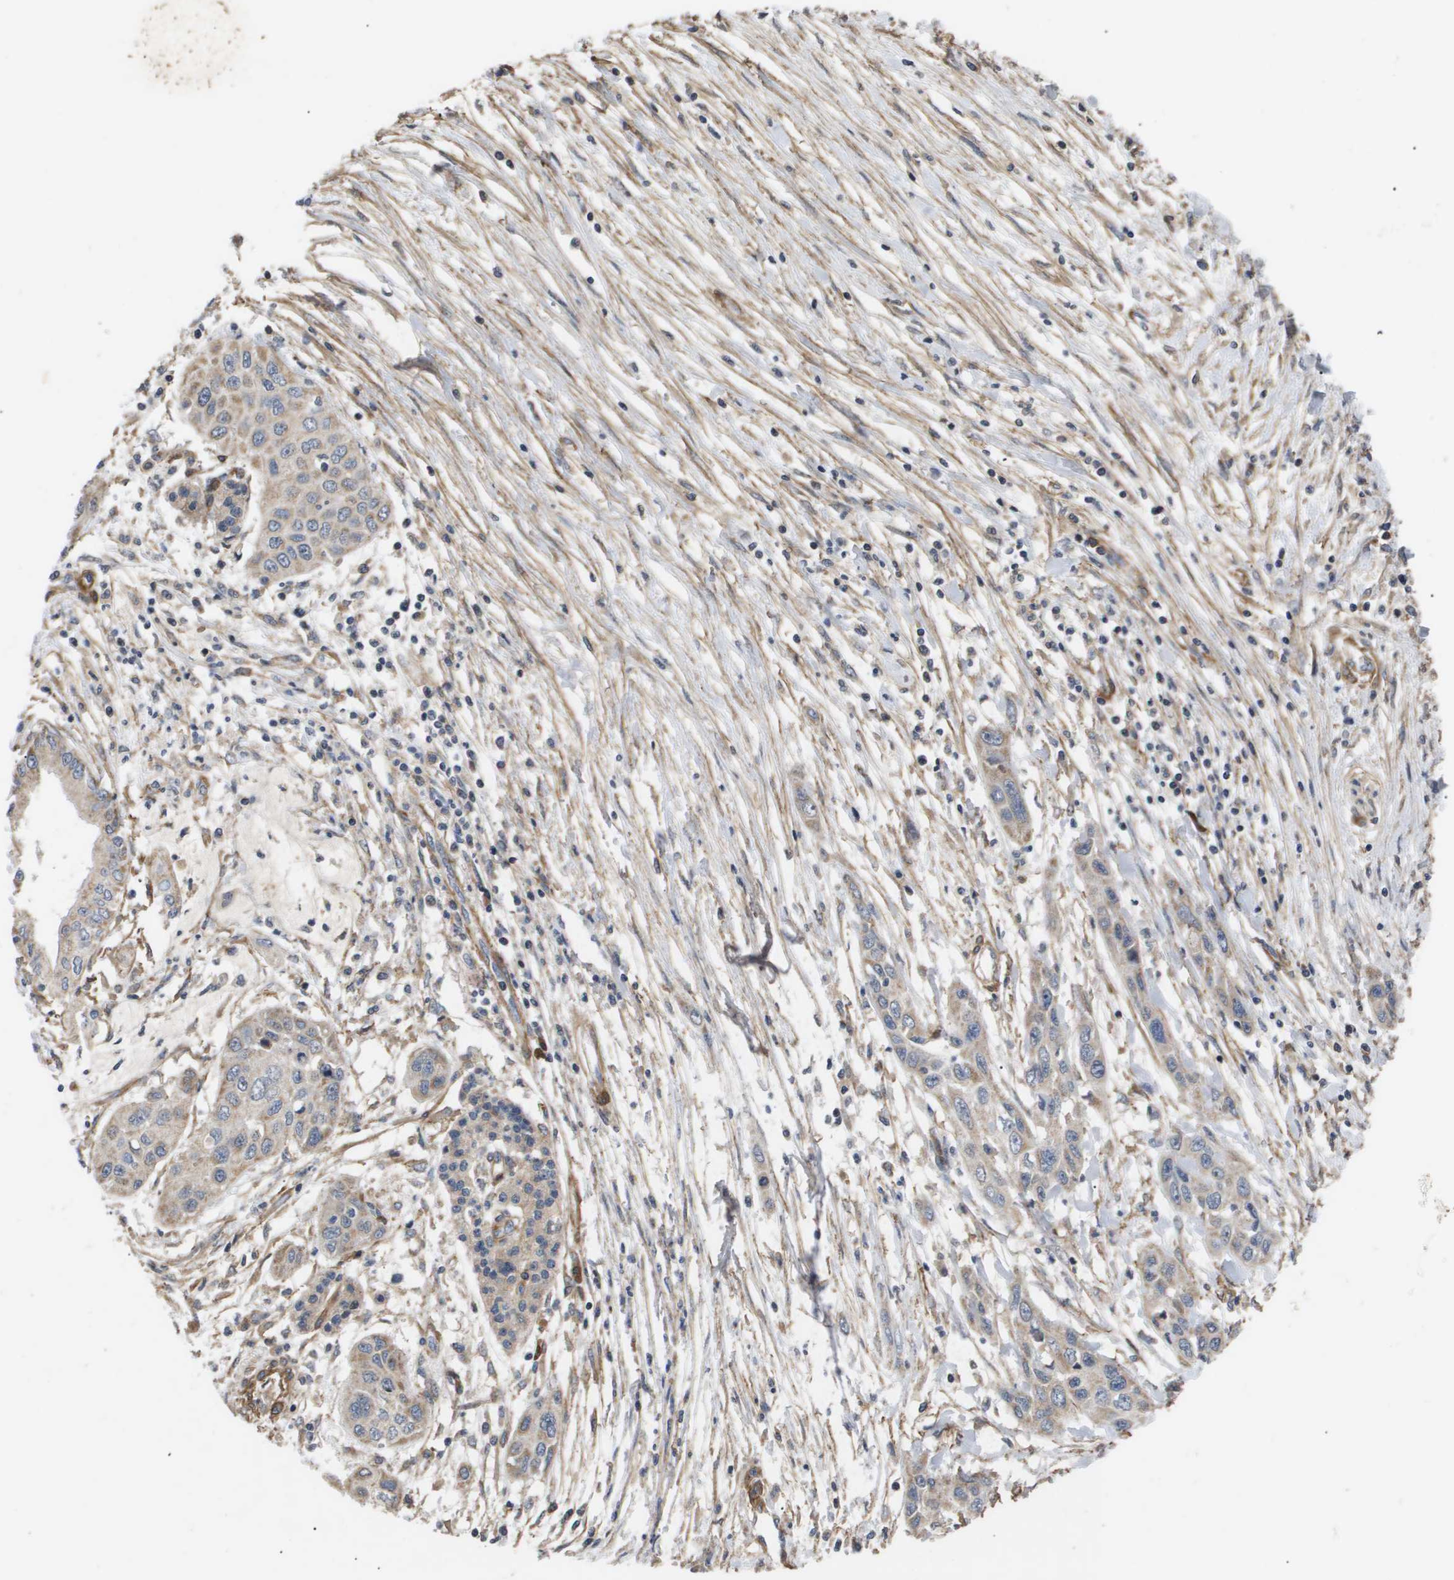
{"staining": {"intensity": "weak", "quantity": "25%-75%", "location": "cytoplasmic/membranous"}, "tissue": "pancreatic cancer", "cell_type": "Tumor cells", "image_type": "cancer", "snomed": [{"axis": "morphology", "description": "Adenocarcinoma, NOS"}, {"axis": "topography", "description": "Pancreas"}], "caption": "High-magnification brightfield microscopy of pancreatic cancer (adenocarcinoma) stained with DAB (3,3'-diaminobenzidine) (brown) and counterstained with hematoxylin (blue). tumor cells exhibit weak cytoplasmic/membranous expression is present in approximately25%-75% of cells.", "gene": "TNS1", "patient": {"sex": "female", "age": 70}}